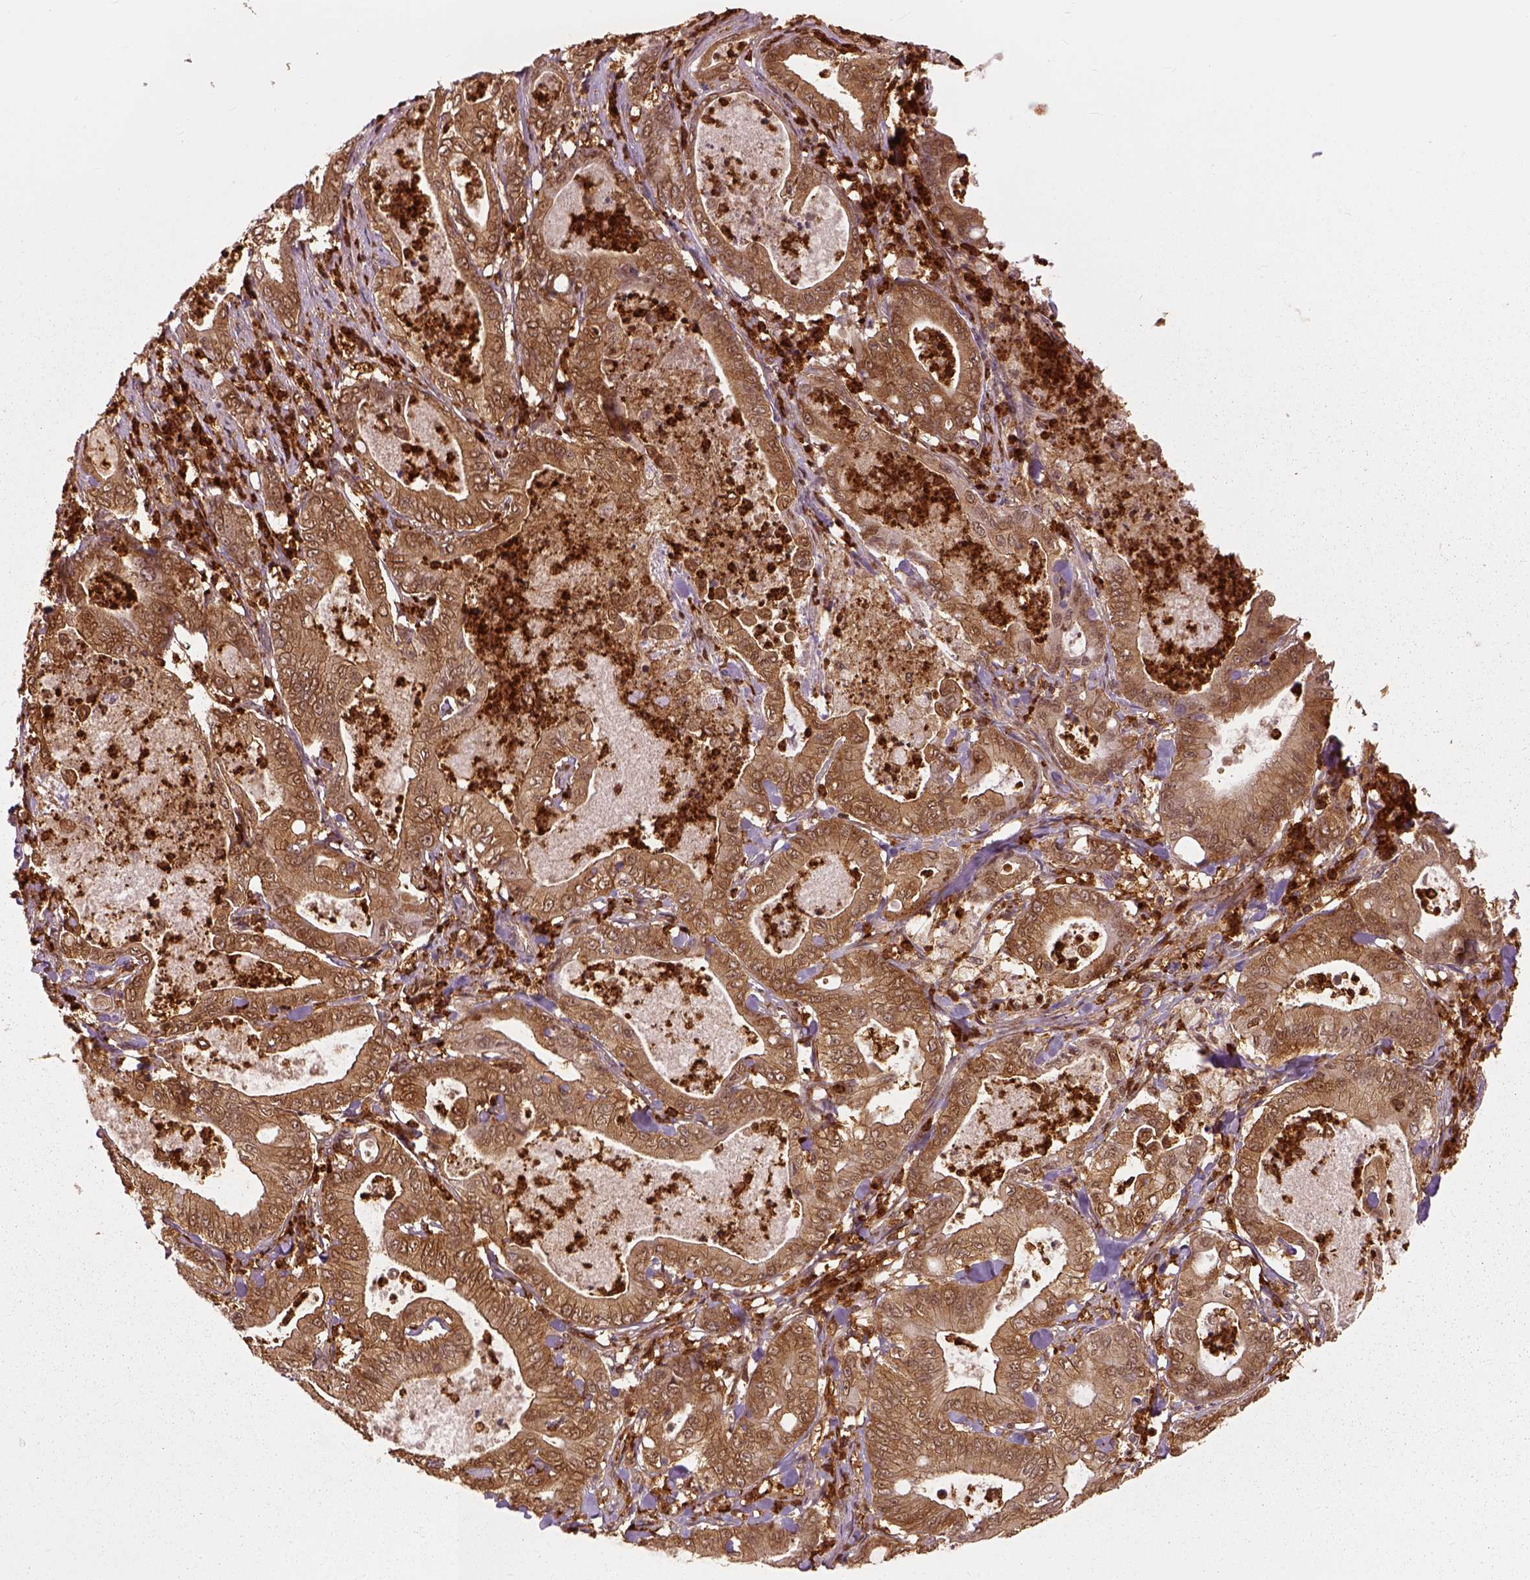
{"staining": {"intensity": "moderate", "quantity": ">75%", "location": "cytoplasmic/membranous"}, "tissue": "pancreatic cancer", "cell_type": "Tumor cells", "image_type": "cancer", "snomed": [{"axis": "morphology", "description": "Adenocarcinoma, NOS"}, {"axis": "topography", "description": "Pancreas"}], "caption": "The immunohistochemical stain shows moderate cytoplasmic/membranous staining in tumor cells of pancreatic adenocarcinoma tissue.", "gene": "GPI", "patient": {"sex": "male", "age": 71}}